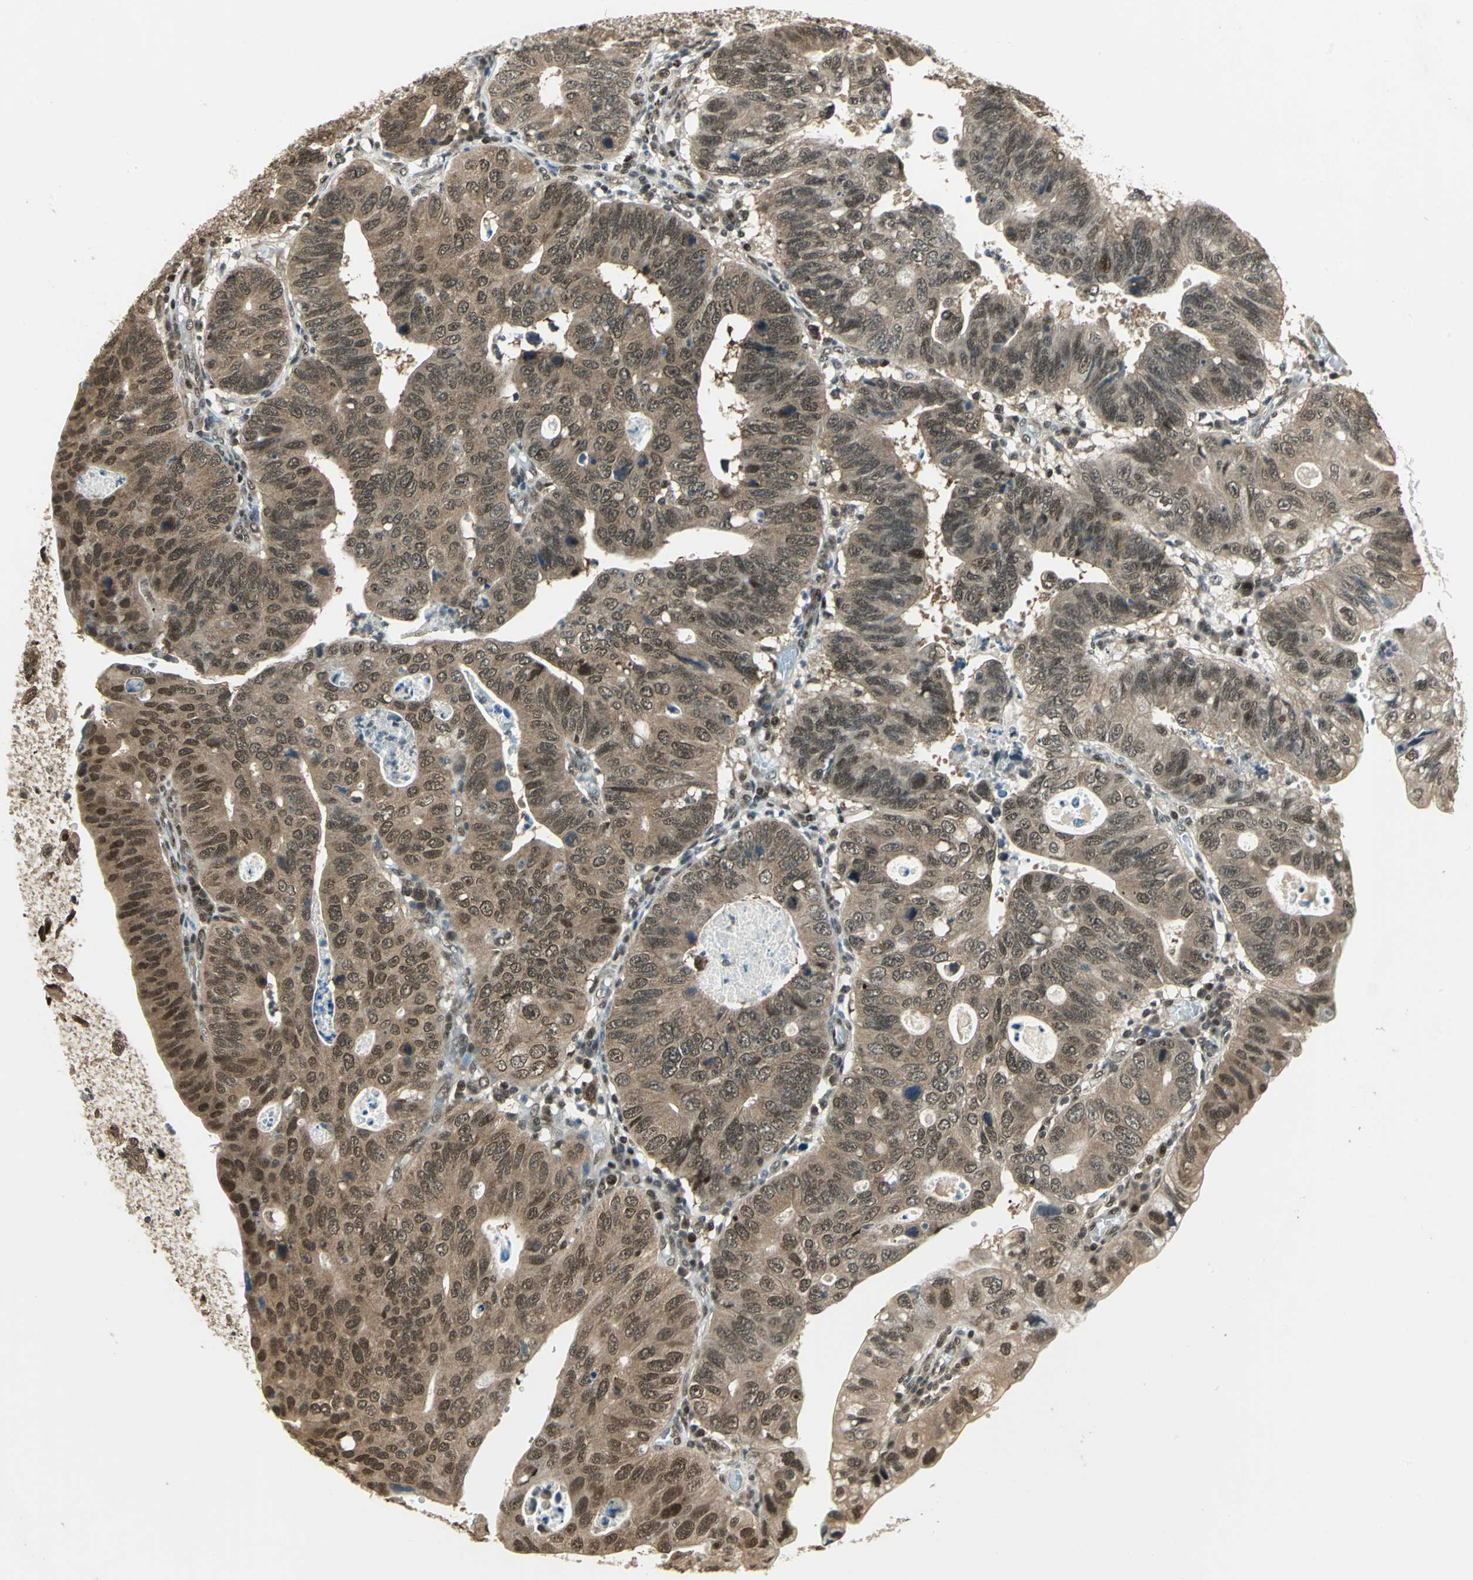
{"staining": {"intensity": "weak", "quantity": ">75%", "location": "cytoplasmic/membranous,nuclear"}, "tissue": "stomach cancer", "cell_type": "Tumor cells", "image_type": "cancer", "snomed": [{"axis": "morphology", "description": "Adenocarcinoma, NOS"}, {"axis": "topography", "description": "Stomach"}], "caption": "Stomach adenocarcinoma stained with a protein marker reveals weak staining in tumor cells.", "gene": "PSMC3", "patient": {"sex": "male", "age": 59}}